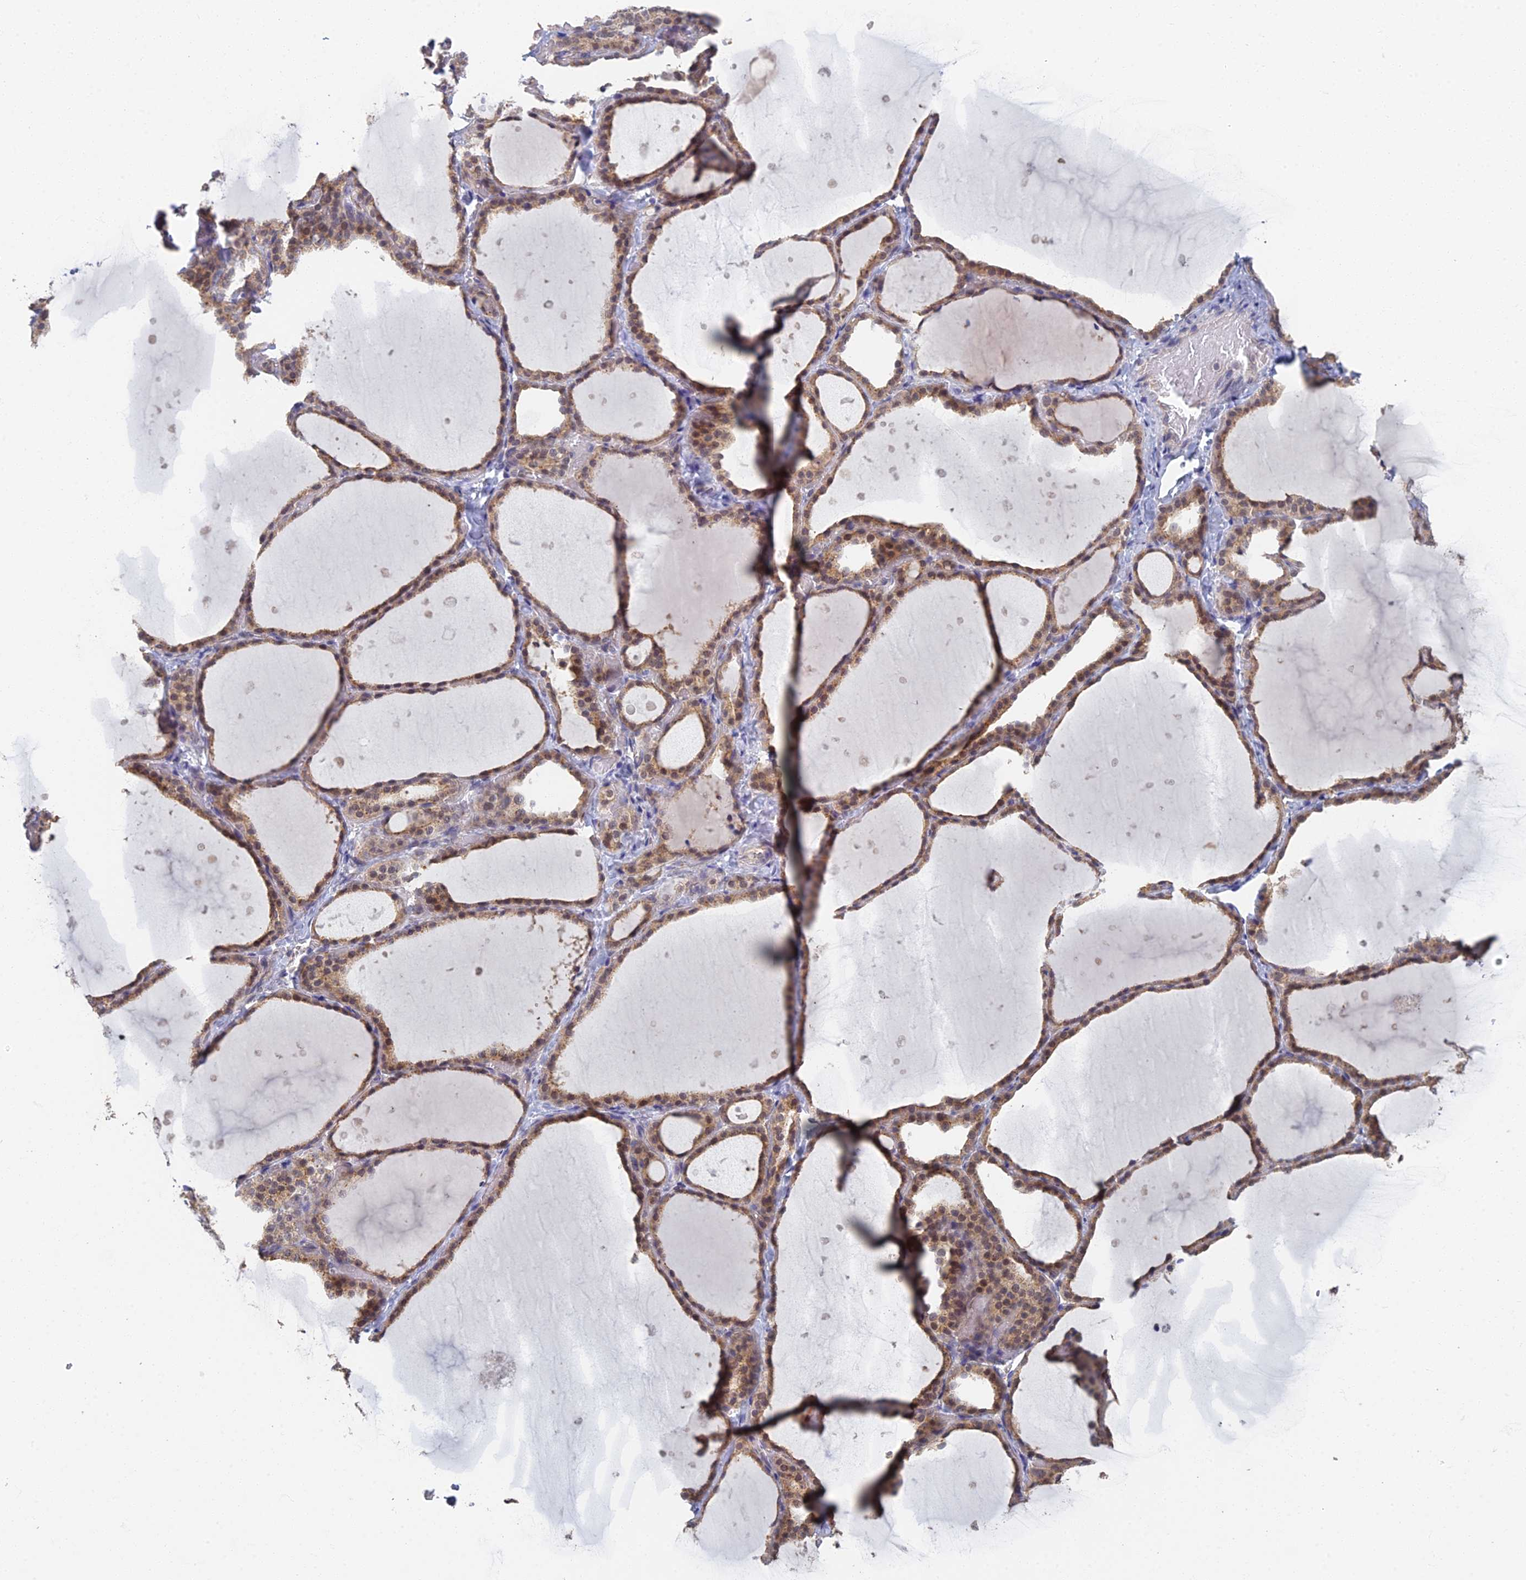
{"staining": {"intensity": "weak", "quantity": ">75%", "location": "cytoplasmic/membranous,nuclear"}, "tissue": "thyroid gland", "cell_type": "Glandular cells", "image_type": "normal", "snomed": [{"axis": "morphology", "description": "Normal tissue, NOS"}, {"axis": "topography", "description": "Thyroid gland"}], "caption": "Weak cytoplasmic/membranous,nuclear expression for a protein is present in approximately >75% of glandular cells of benign thyroid gland using IHC.", "gene": "GPATCH1", "patient": {"sex": "female", "age": 44}}